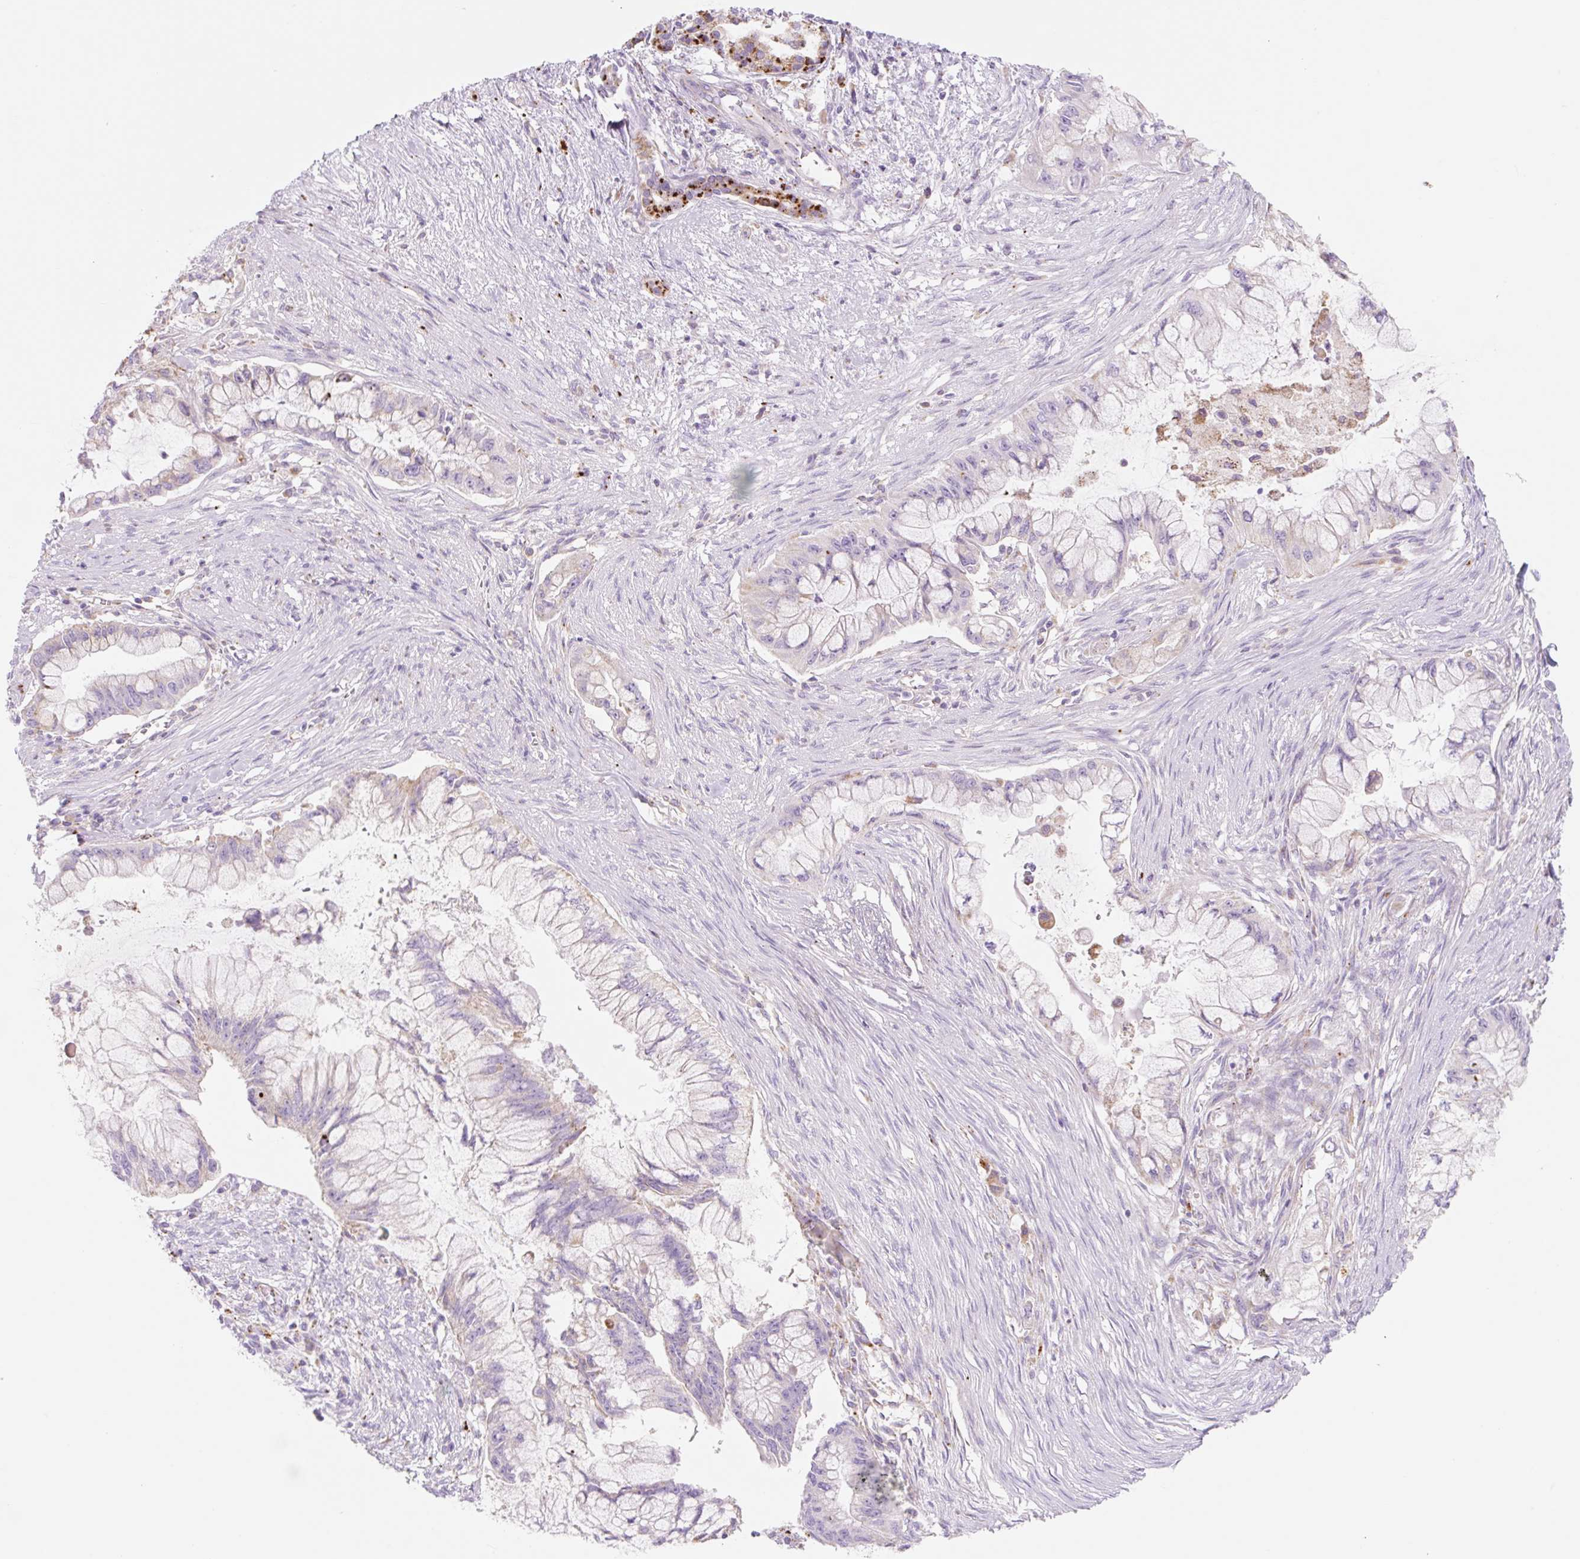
{"staining": {"intensity": "weak", "quantity": "<25%", "location": "cytoplasmic/membranous"}, "tissue": "pancreatic cancer", "cell_type": "Tumor cells", "image_type": "cancer", "snomed": [{"axis": "morphology", "description": "Adenocarcinoma, NOS"}, {"axis": "topography", "description": "Pancreas"}], "caption": "Pancreatic cancer (adenocarcinoma) was stained to show a protein in brown. There is no significant positivity in tumor cells.", "gene": "CLEC3A", "patient": {"sex": "male", "age": 48}}